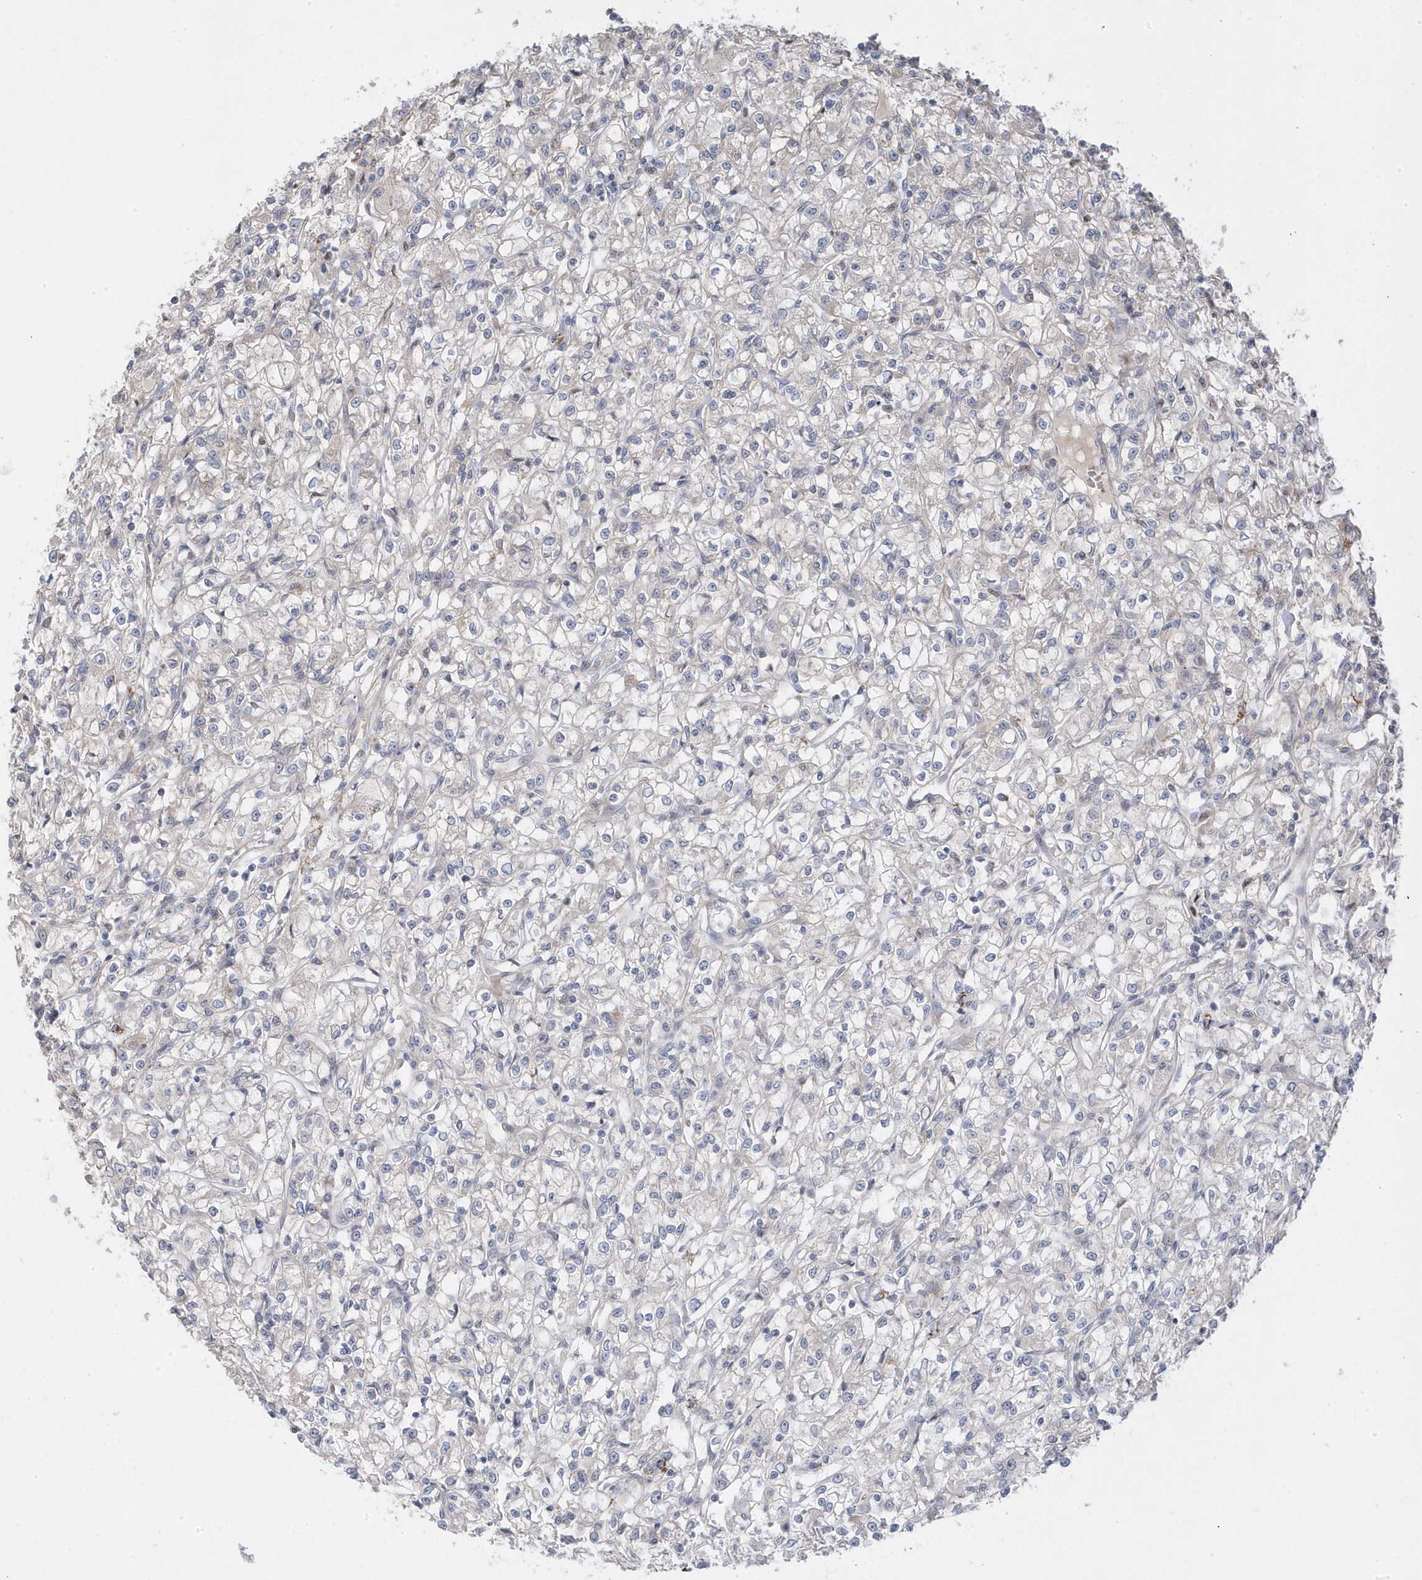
{"staining": {"intensity": "negative", "quantity": "none", "location": "none"}, "tissue": "renal cancer", "cell_type": "Tumor cells", "image_type": "cancer", "snomed": [{"axis": "morphology", "description": "Adenocarcinoma, NOS"}, {"axis": "topography", "description": "Kidney"}], "caption": "Tumor cells show no significant staining in renal adenocarcinoma.", "gene": "GTPBP6", "patient": {"sex": "female", "age": 59}}